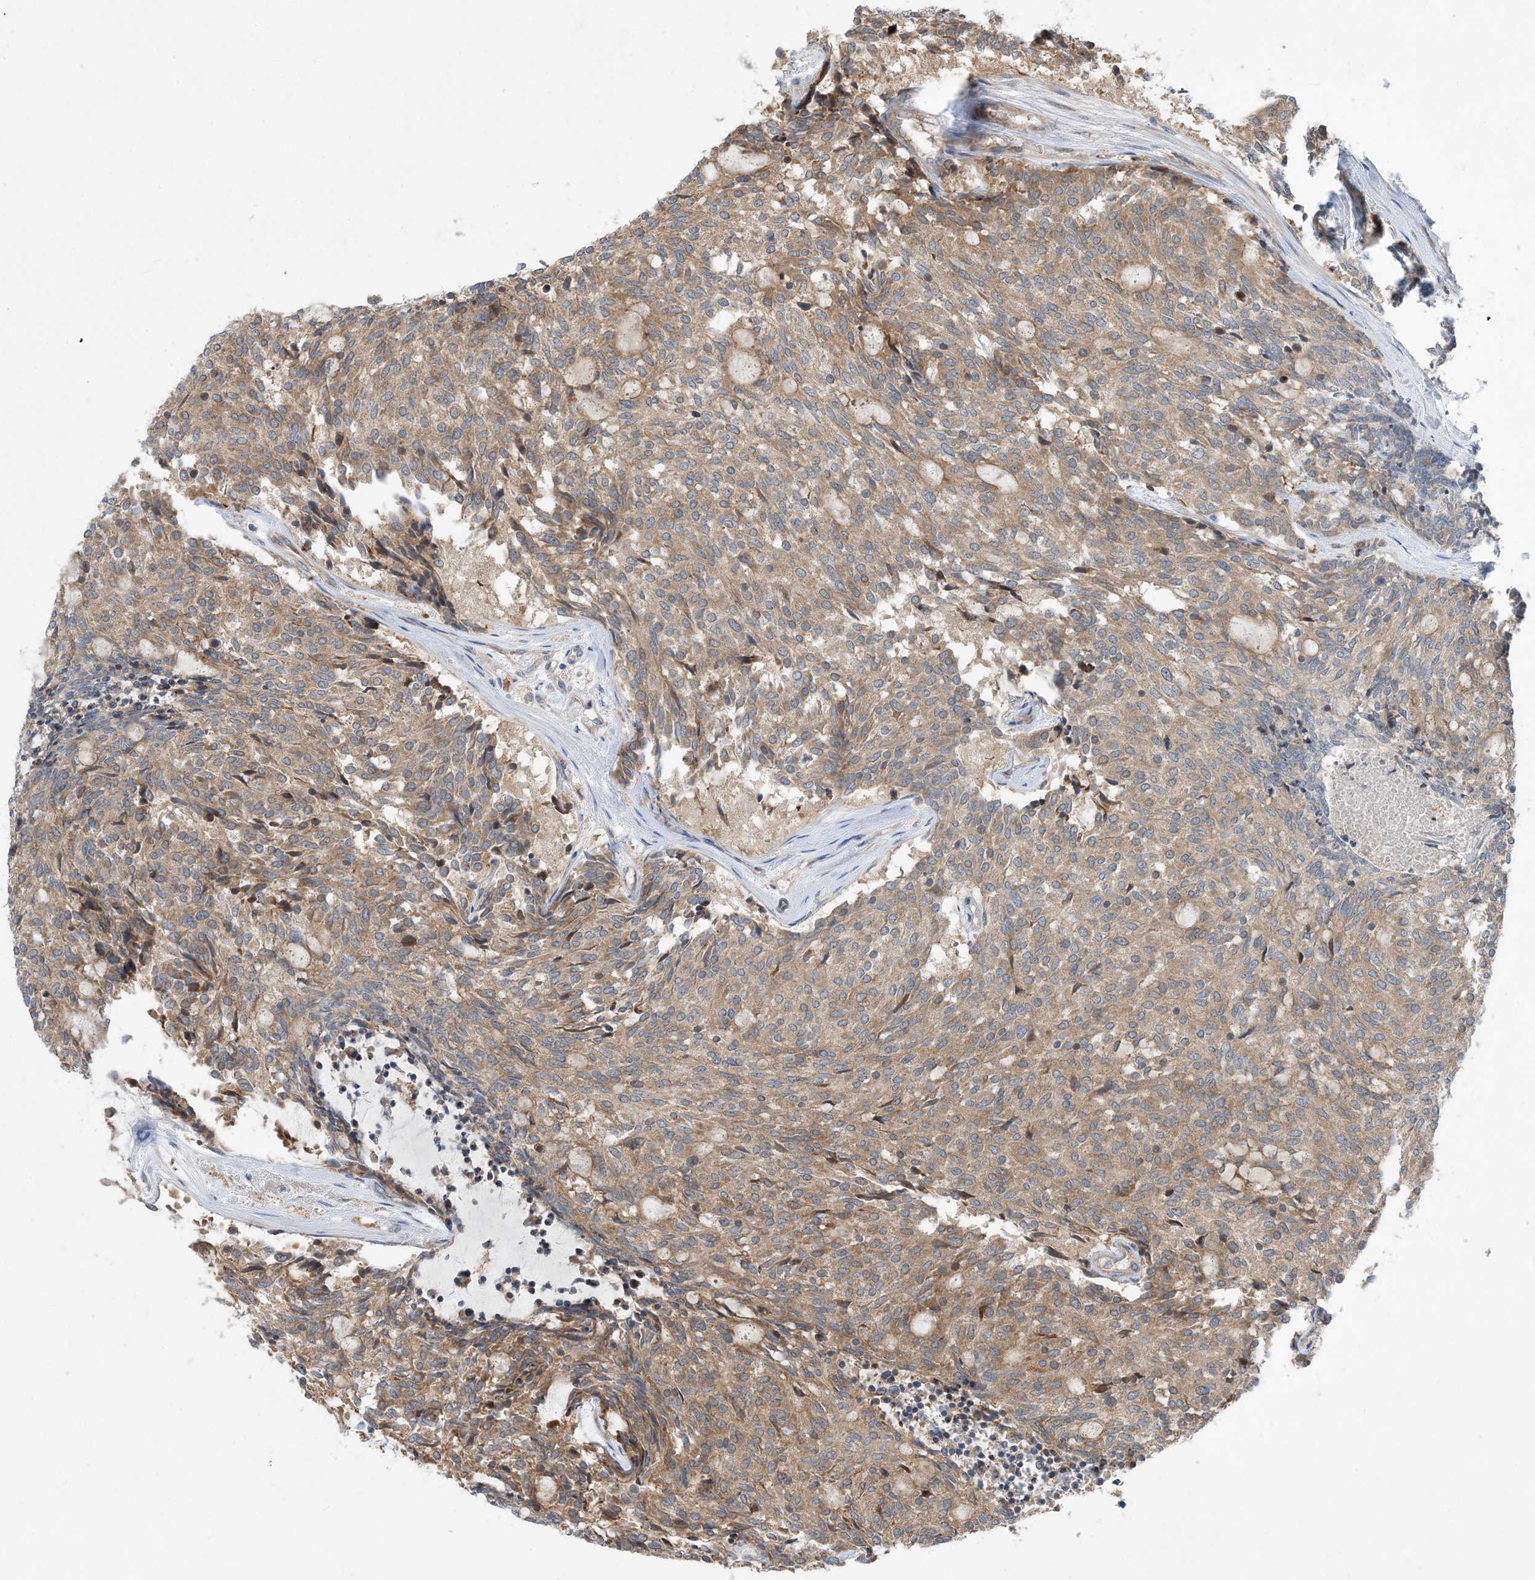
{"staining": {"intensity": "moderate", "quantity": ">75%", "location": "cytoplasmic/membranous"}, "tissue": "carcinoid", "cell_type": "Tumor cells", "image_type": "cancer", "snomed": [{"axis": "morphology", "description": "Carcinoid, malignant, NOS"}, {"axis": "topography", "description": "Pancreas"}], "caption": "Protein analysis of carcinoid tissue demonstrates moderate cytoplasmic/membranous positivity in about >75% of tumor cells.", "gene": "PHOSPHO2", "patient": {"sex": "female", "age": 54}}